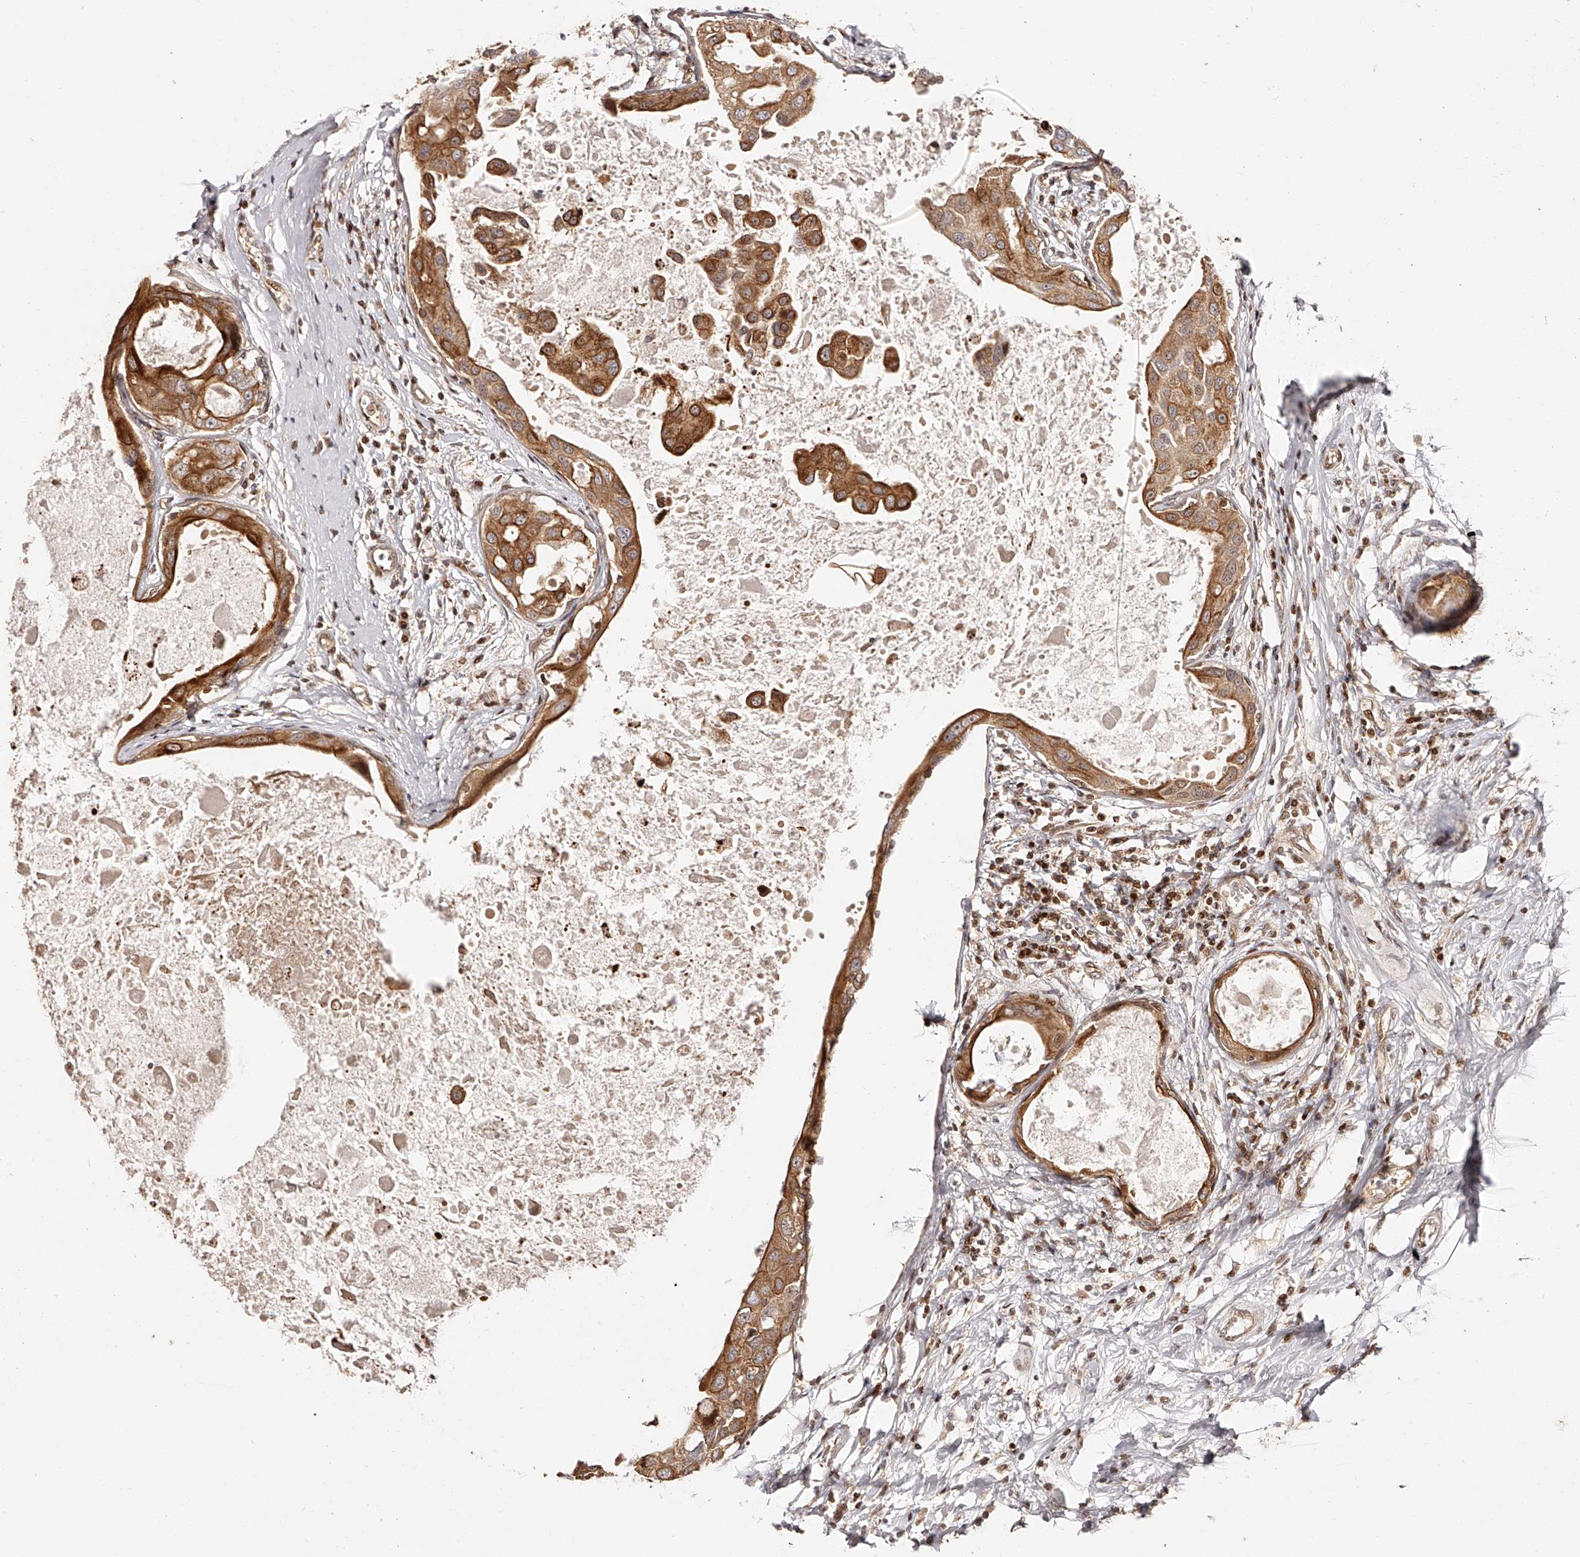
{"staining": {"intensity": "moderate", "quantity": ">75%", "location": "cytoplasmic/membranous"}, "tissue": "breast cancer", "cell_type": "Tumor cells", "image_type": "cancer", "snomed": [{"axis": "morphology", "description": "Duct carcinoma"}, {"axis": "topography", "description": "Breast"}], "caption": "Immunohistochemical staining of human breast invasive ductal carcinoma exhibits medium levels of moderate cytoplasmic/membranous protein positivity in about >75% of tumor cells.", "gene": "PFDN2", "patient": {"sex": "female", "age": 27}}